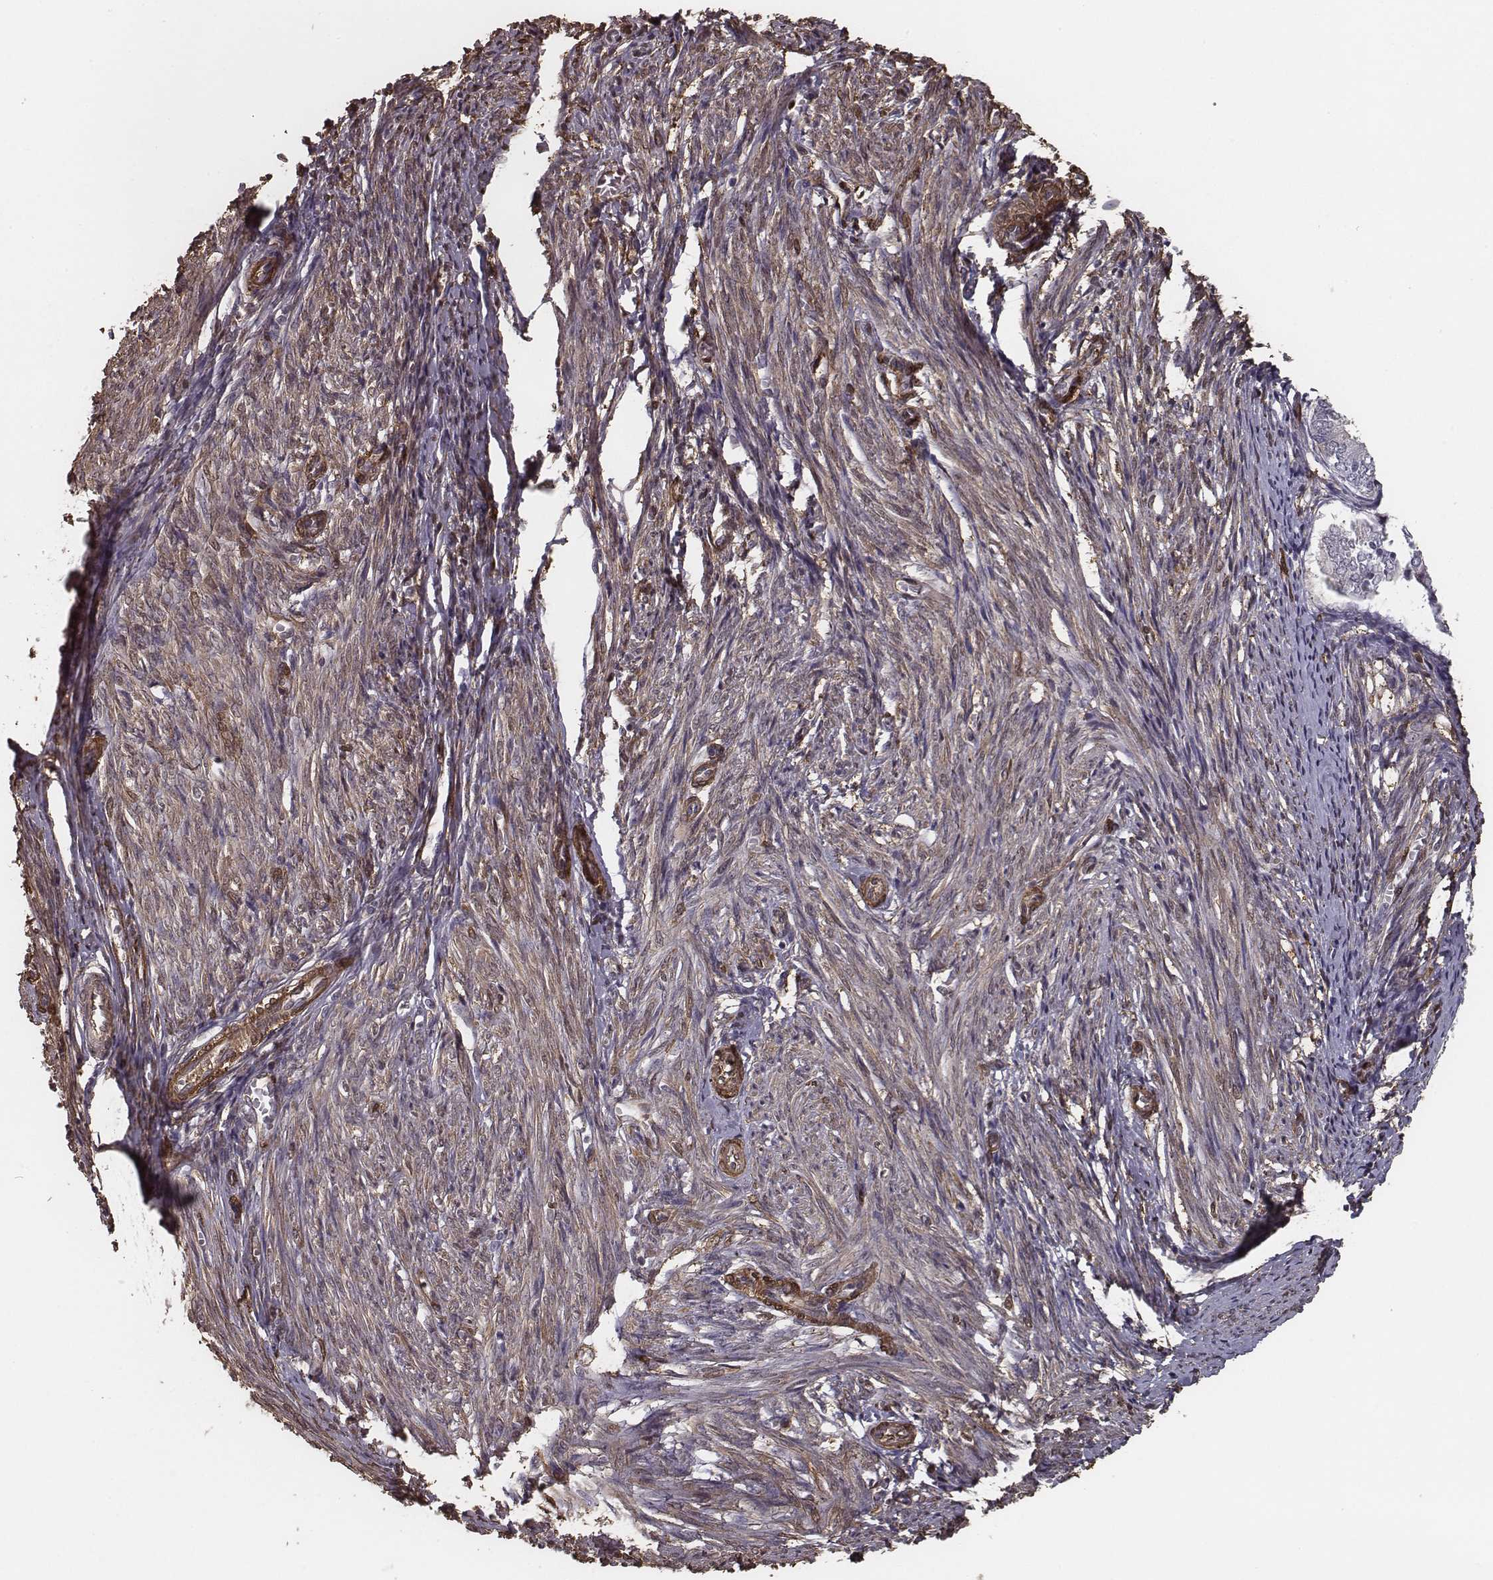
{"staining": {"intensity": "moderate", "quantity": ">75%", "location": "cytoplasmic/membranous"}, "tissue": "endometrium", "cell_type": "Cells in endometrial stroma", "image_type": "normal", "snomed": [{"axis": "morphology", "description": "Normal tissue, NOS"}, {"axis": "topography", "description": "Endometrium"}], "caption": "The immunohistochemical stain highlights moderate cytoplasmic/membranous staining in cells in endometrial stroma of benign endometrium.", "gene": "ISYNA1", "patient": {"sex": "female", "age": 50}}